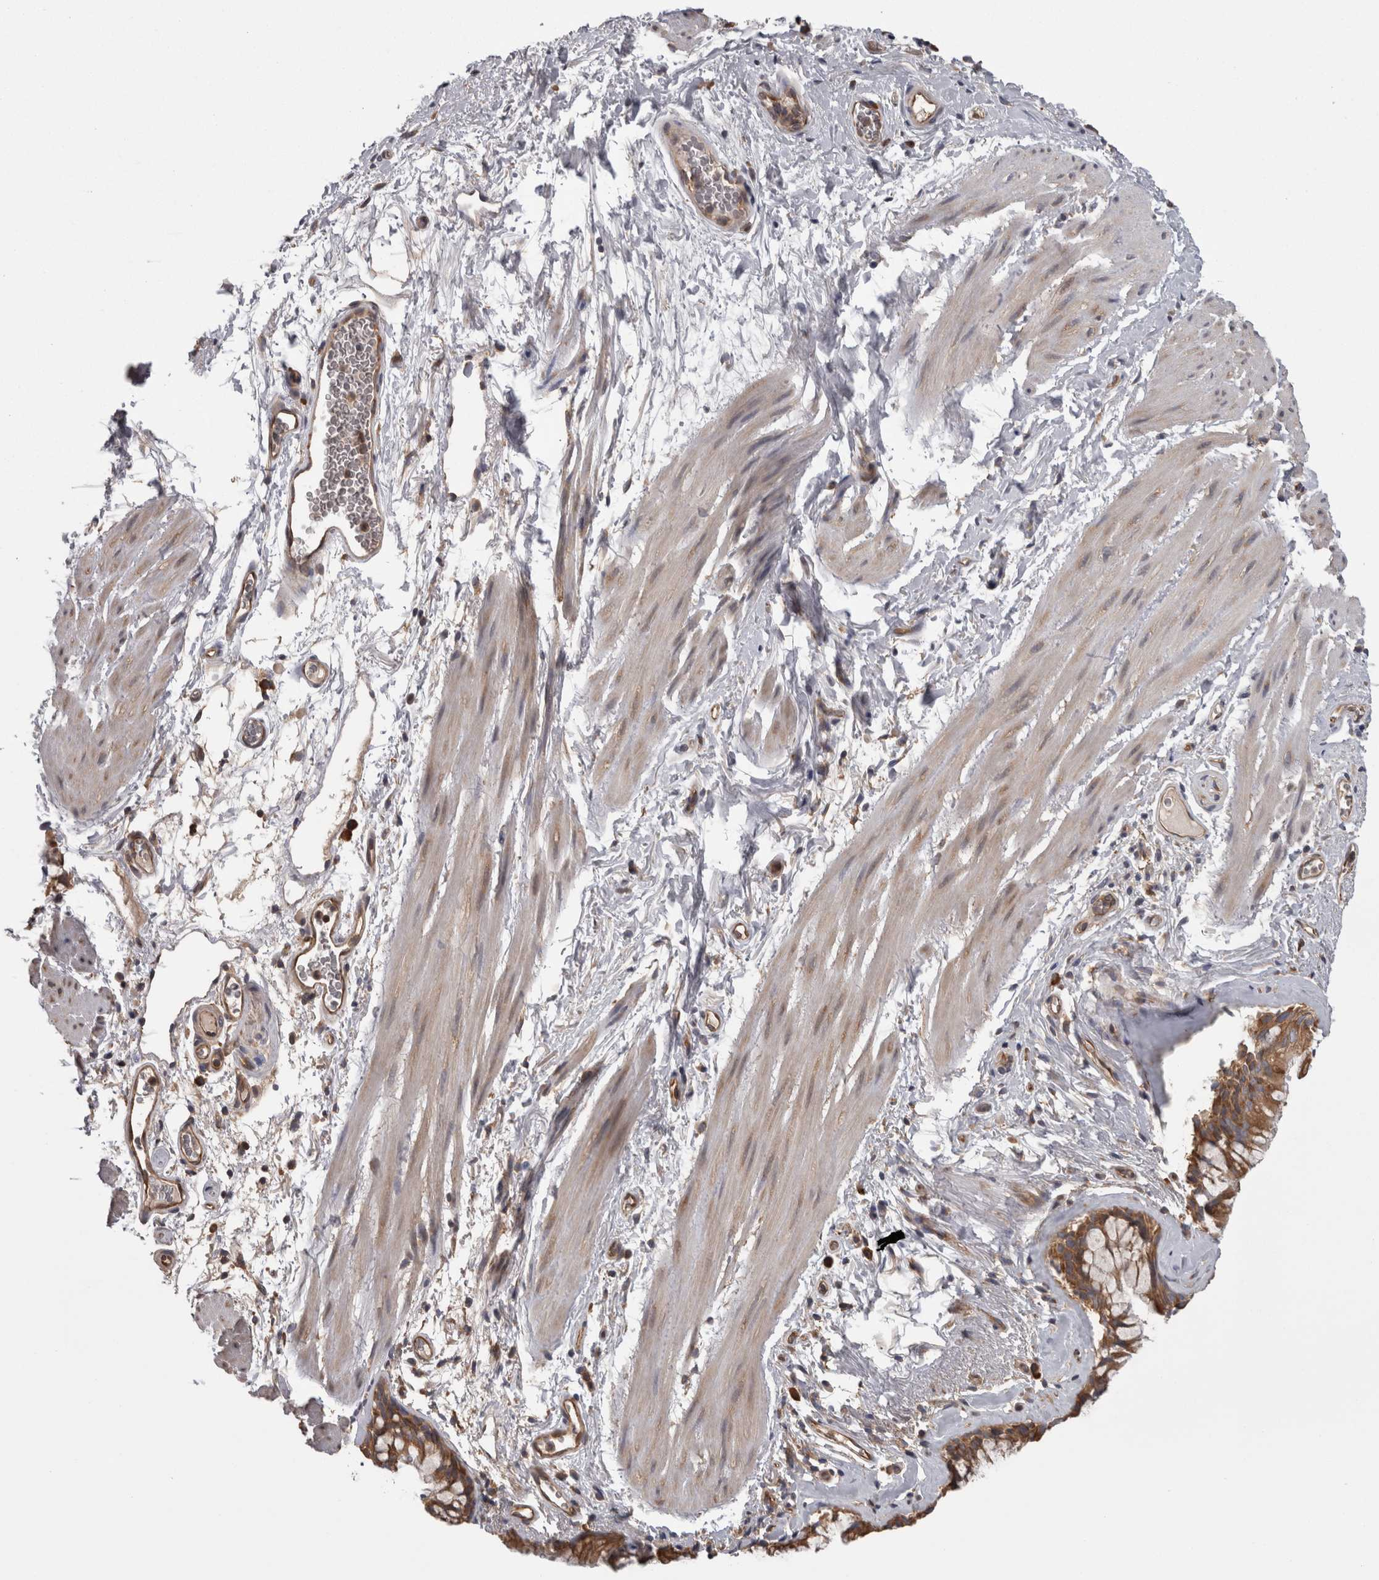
{"staining": {"intensity": "moderate", "quantity": ">75%", "location": "cytoplasmic/membranous"}, "tissue": "bronchus", "cell_type": "Respiratory epithelial cells", "image_type": "normal", "snomed": [{"axis": "morphology", "description": "Normal tissue, NOS"}, {"axis": "topography", "description": "Cartilage tissue"}, {"axis": "topography", "description": "Bronchus"}], "caption": "Approximately >75% of respiratory epithelial cells in benign bronchus demonstrate moderate cytoplasmic/membranous protein positivity as visualized by brown immunohistochemical staining.", "gene": "SMCR8", "patient": {"sex": "female", "age": 53}}